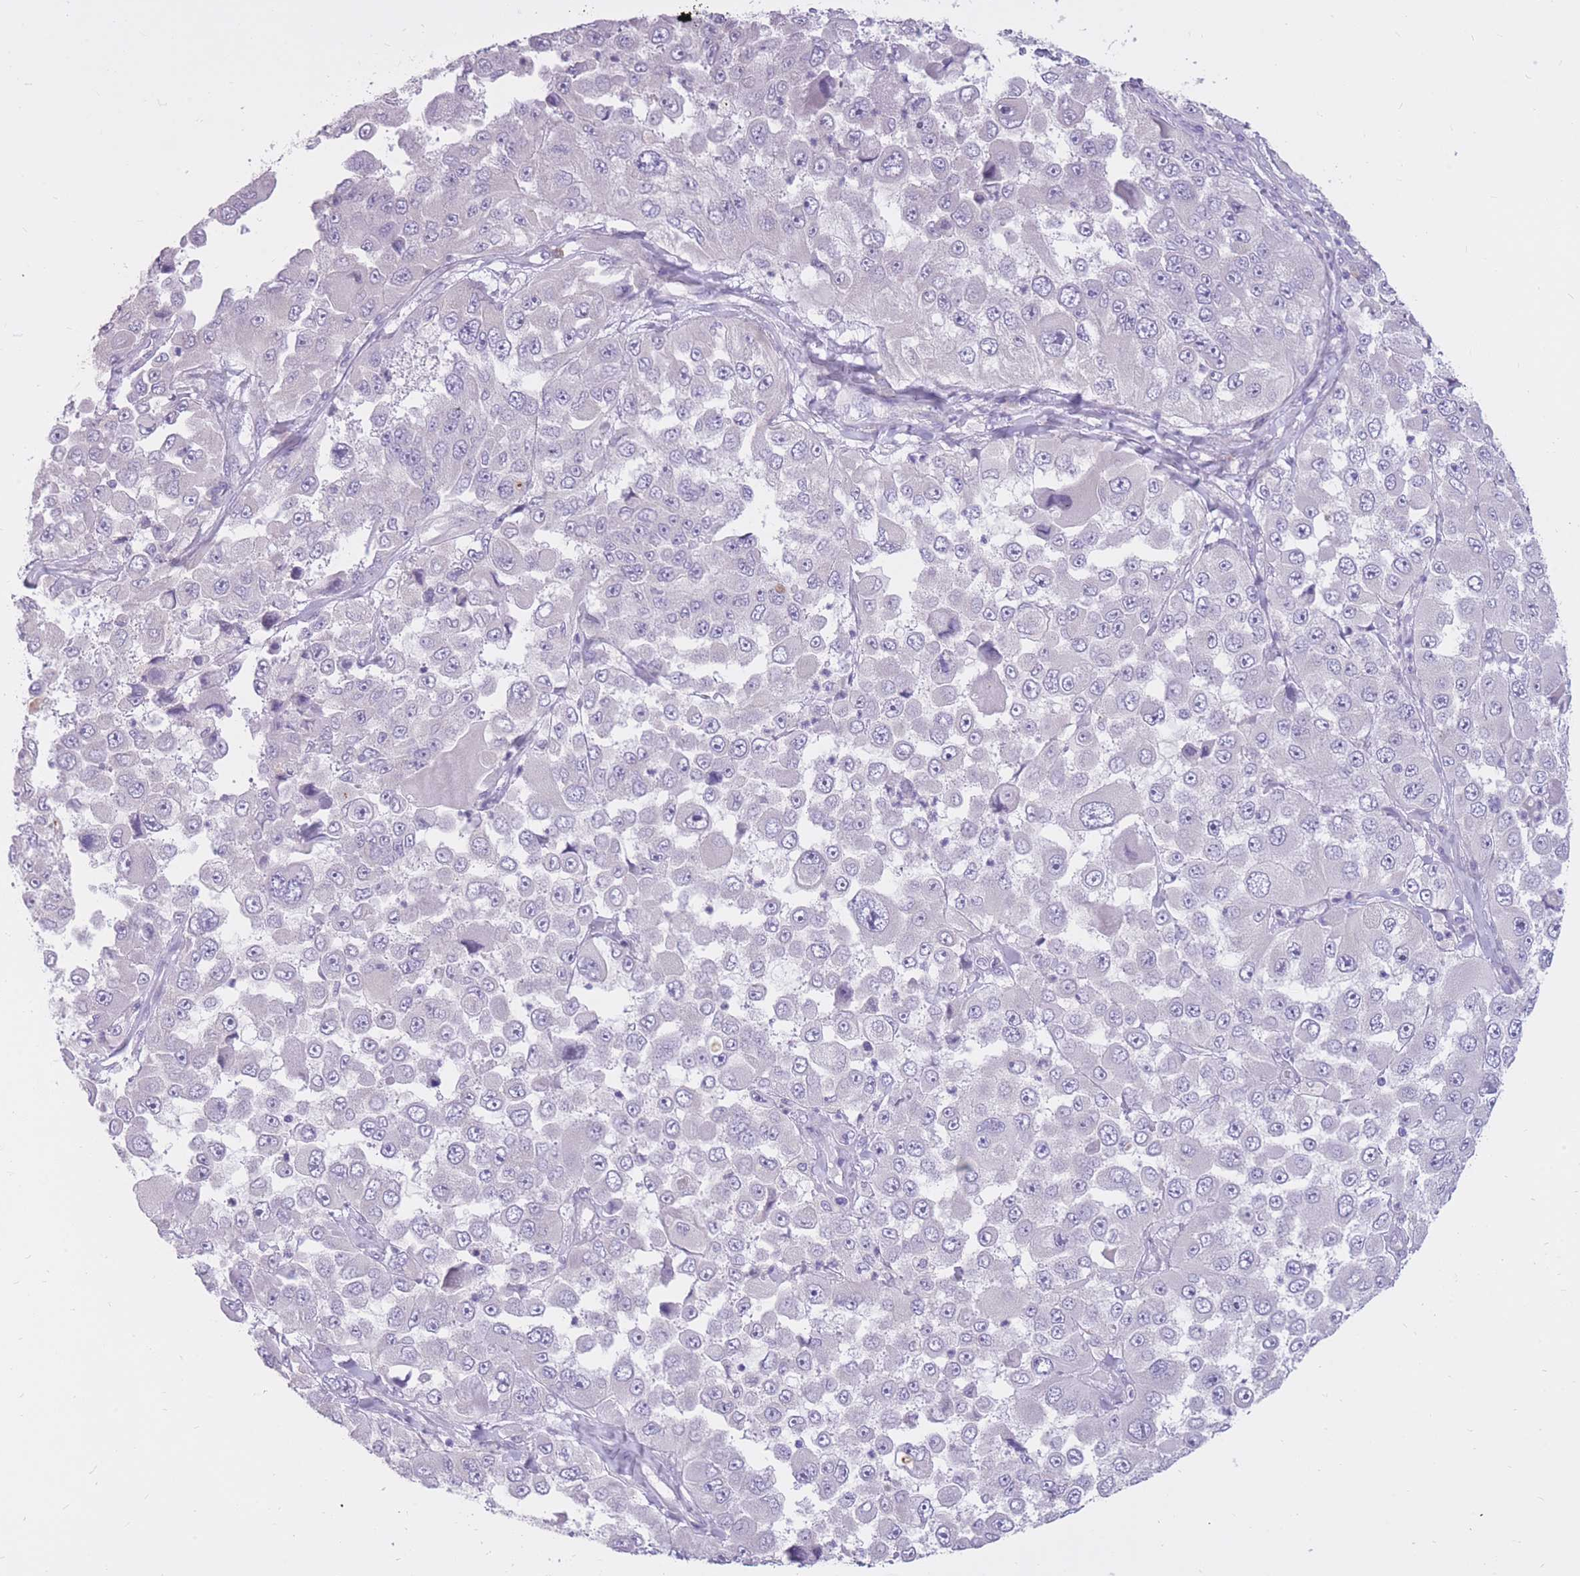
{"staining": {"intensity": "negative", "quantity": "none", "location": "none"}, "tissue": "melanoma", "cell_type": "Tumor cells", "image_type": "cancer", "snomed": [{"axis": "morphology", "description": "Malignant melanoma, Metastatic site"}, {"axis": "topography", "description": "Lymph node"}], "caption": "DAB immunohistochemical staining of human melanoma exhibits no significant positivity in tumor cells.", "gene": "RNF170", "patient": {"sex": "male", "age": 62}}